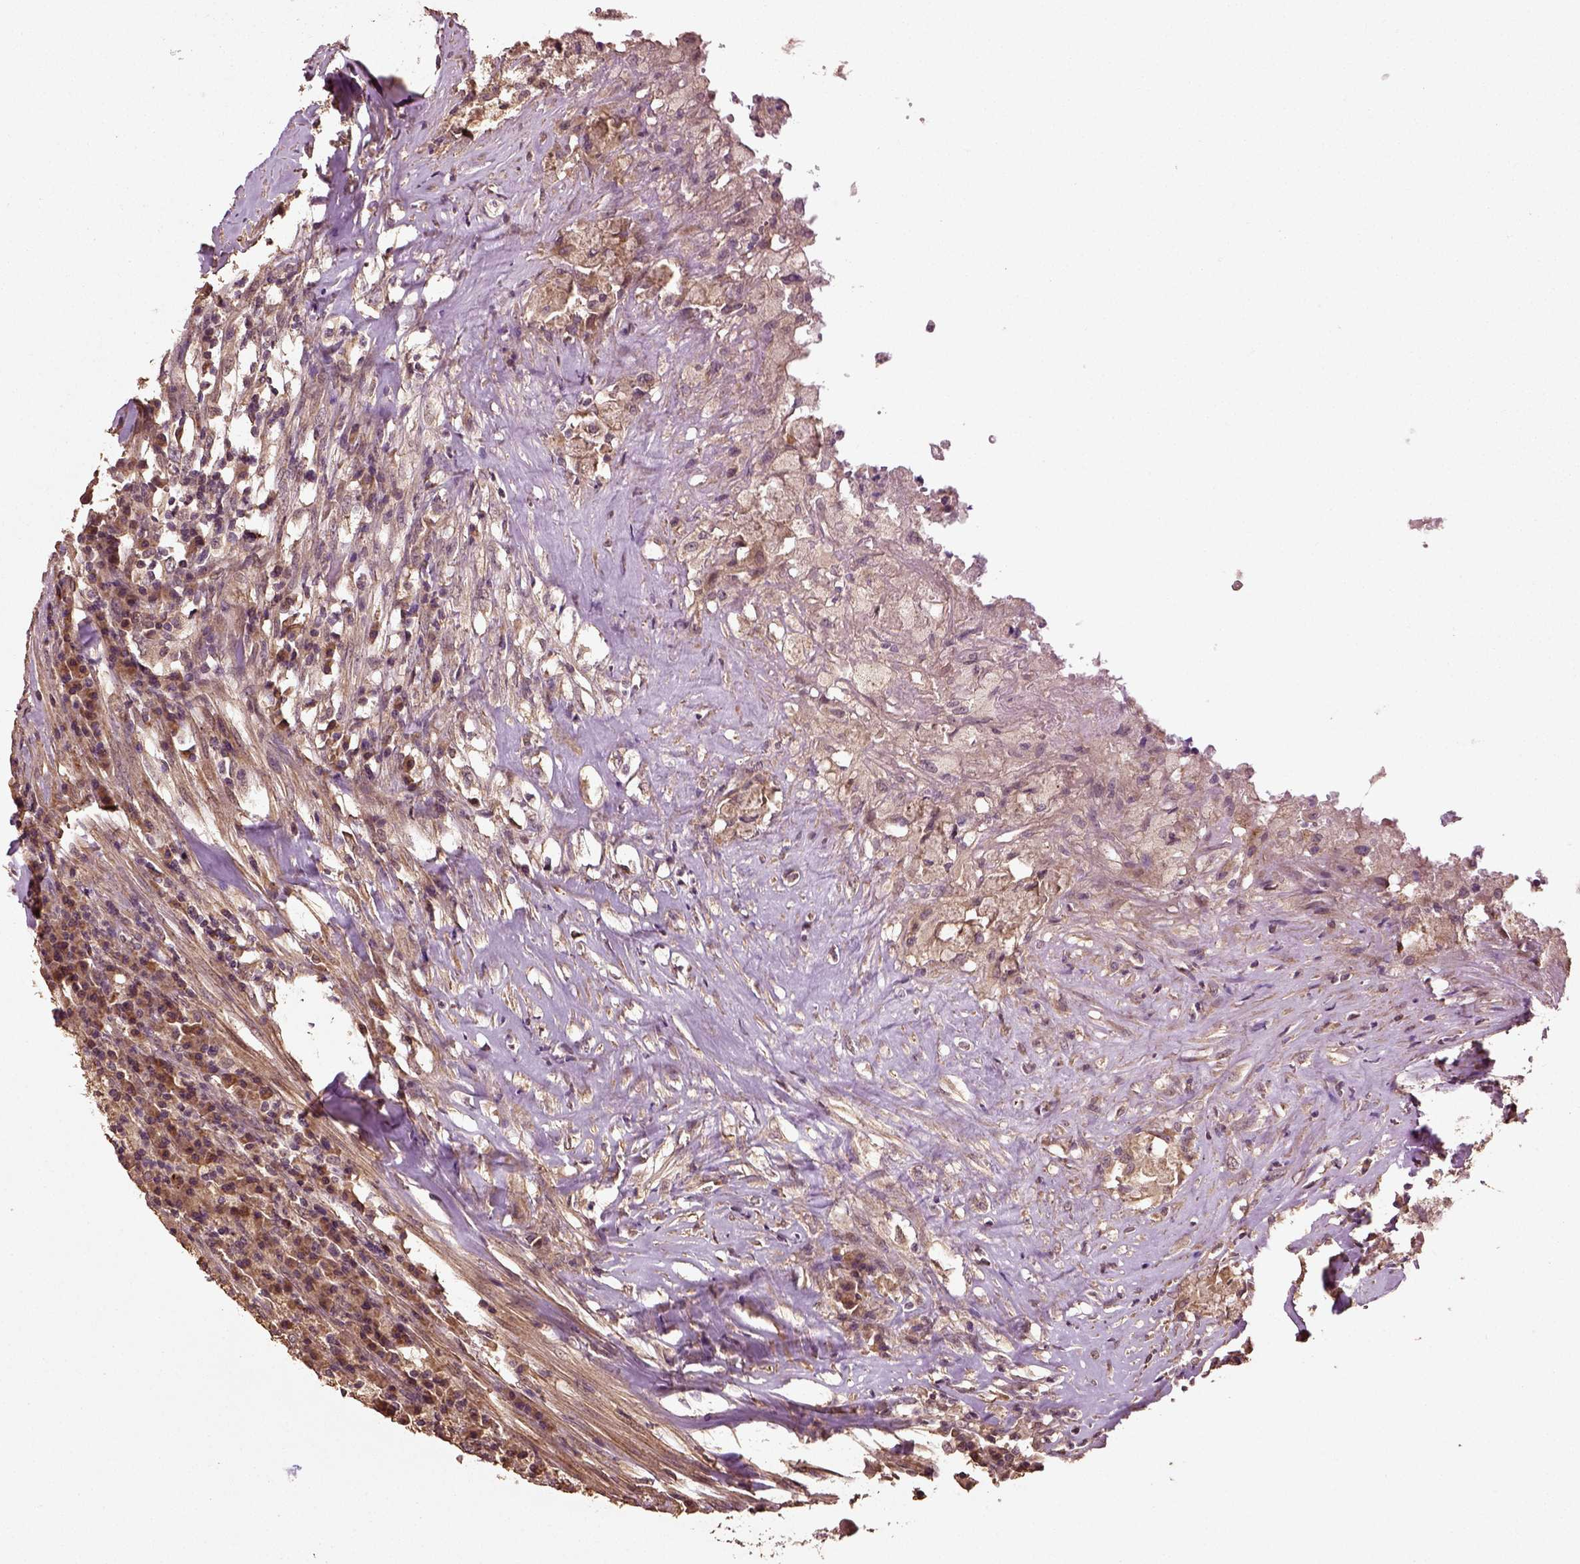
{"staining": {"intensity": "moderate", "quantity": "25%-75%", "location": "cytoplasmic/membranous"}, "tissue": "testis cancer", "cell_type": "Tumor cells", "image_type": "cancer", "snomed": [{"axis": "morphology", "description": "Necrosis, NOS"}, {"axis": "morphology", "description": "Carcinoma, Embryonal, NOS"}, {"axis": "topography", "description": "Testis"}], "caption": "Immunohistochemical staining of testis embryonal carcinoma shows moderate cytoplasmic/membranous protein expression in approximately 25%-75% of tumor cells.", "gene": "ERV3-1", "patient": {"sex": "male", "age": 19}}